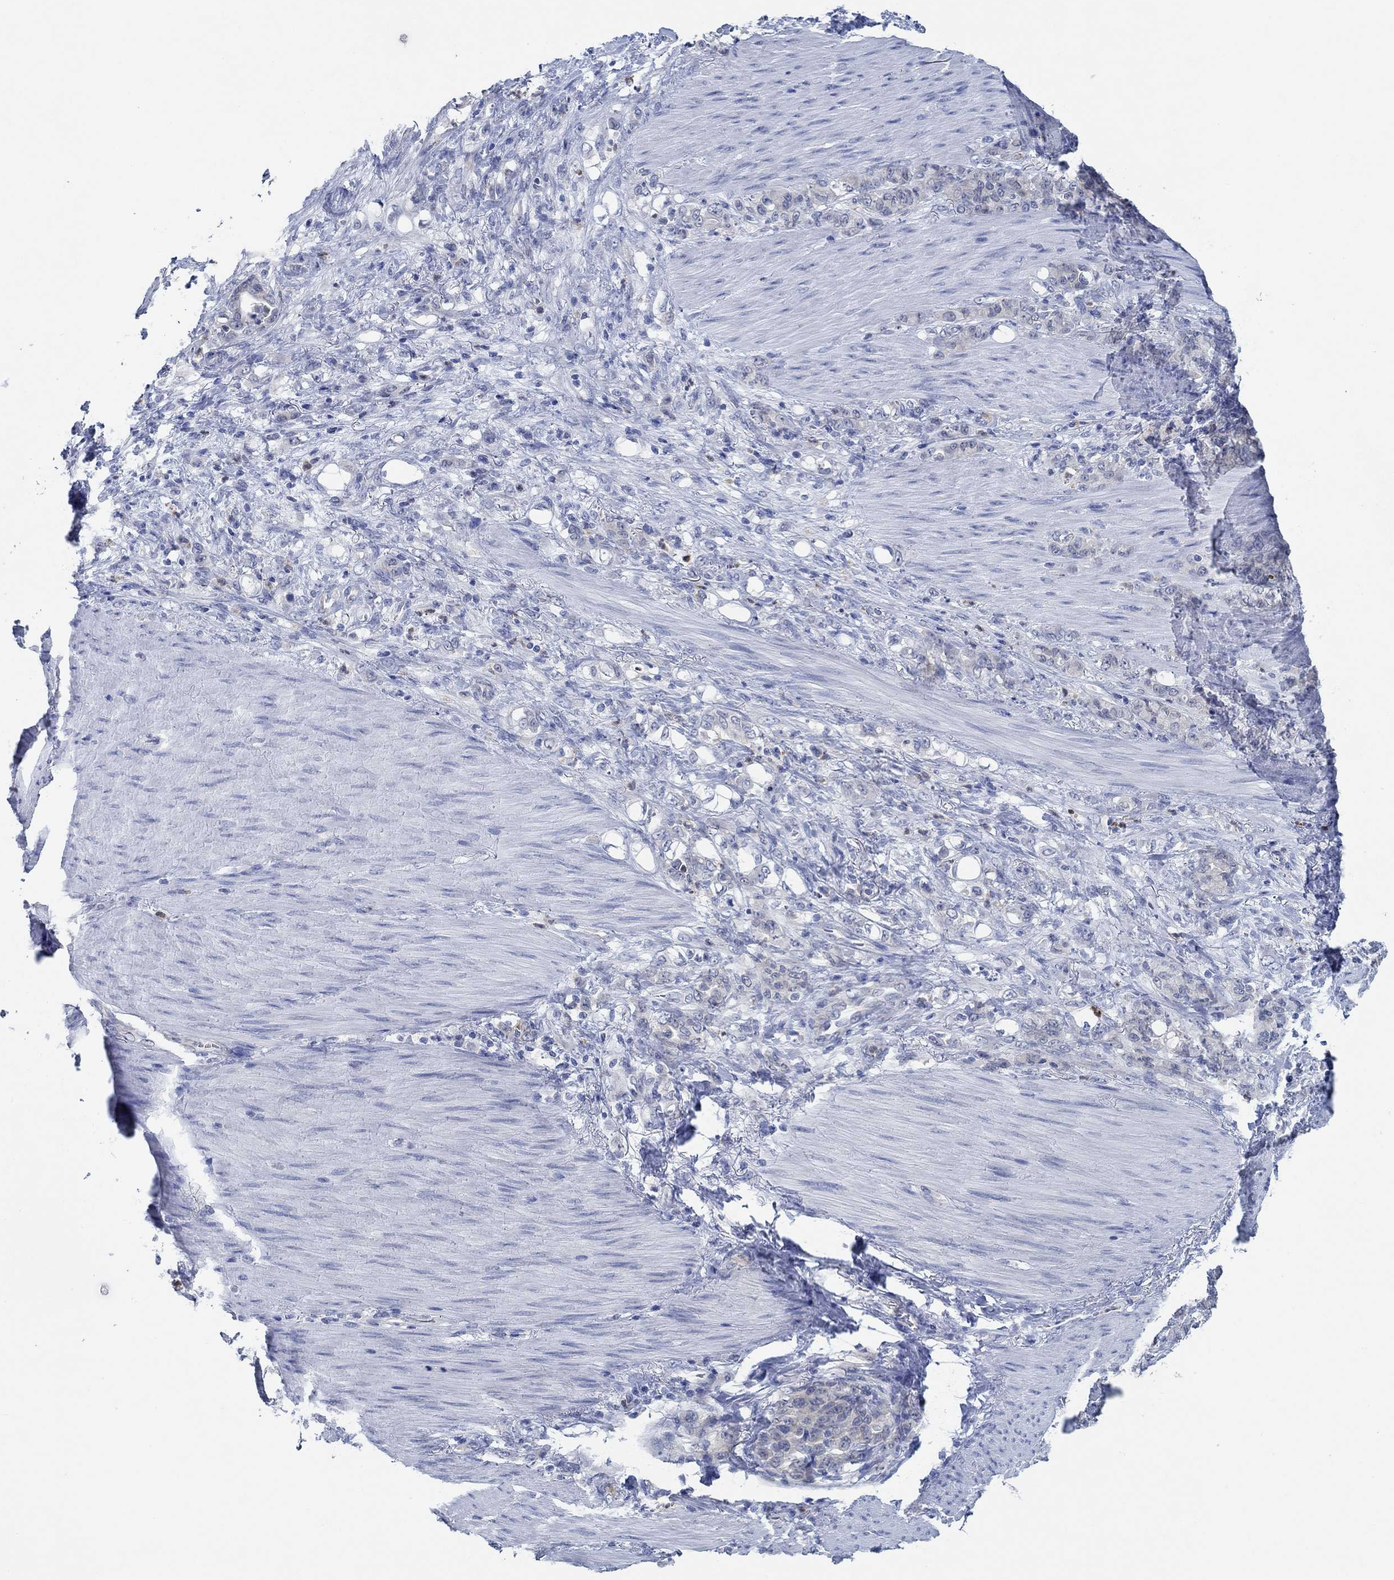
{"staining": {"intensity": "negative", "quantity": "none", "location": "none"}, "tissue": "stomach cancer", "cell_type": "Tumor cells", "image_type": "cancer", "snomed": [{"axis": "morphology", "description": "Normal tissue, NOS"}, {"axis": "morphology", "description": "Adenocarcinoma, NOS"}, {"axis": "topography", "description": "Stomach"}], "caption": "Immunohistochemical staining of adenocarcinoma (stomach) shows no significant expression in tumor cells. Brightfield microscopy of immunohistochemistry (IHC) stained with DAB (3,3'-diaminobenzidine) (brown) and hematoxylin (blue), captured at high magnification.", "gene": "ZNF671", "patient": {"sex": "female", "age": 79}}